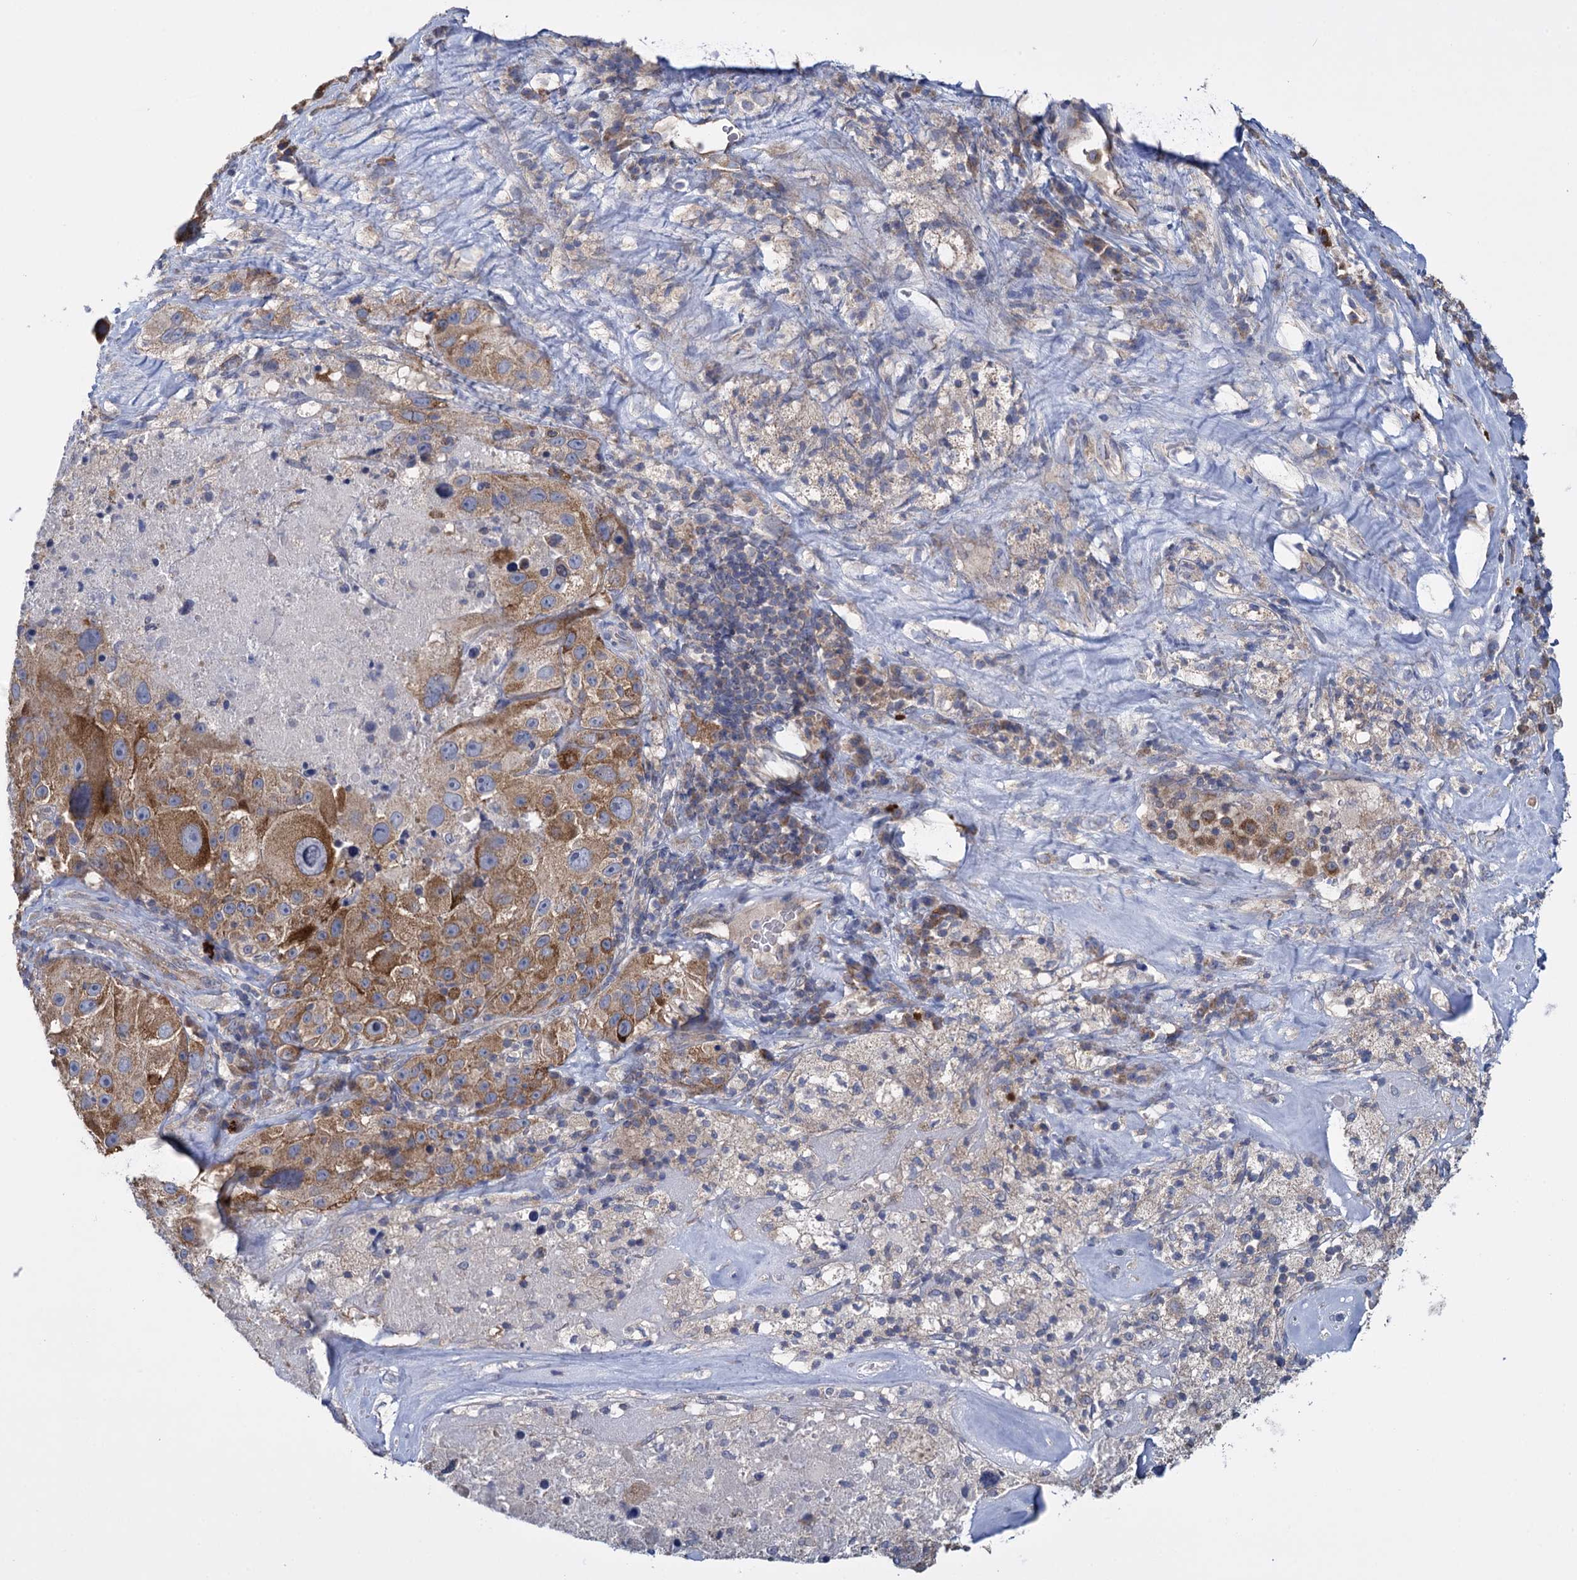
{"staining": {"intensity": "moderate", "quantity": ">75%", "location": "cytoplasmic/membranous"}, "tissue": "melanoma", "cell_type": "Tumor cells", "image_type": "cancer", "snomed": [{"axis": "morphology", "description": "Malignant melanoma, Metastatic site"}, {"axis": "topography", "description": "Lymph node"}], "caption": "An IHC image of tumor tissue is shown. Protein staining in brown highlights moderate cytoplasmic/membranous positivity in malignant melanoma (metastatic site) within tumor cells. (brown staining indicates protein expression, while blue staining denotes nuclei).", "gene": "GSTM2", "patient": {"sex": "male", "age": 62}}